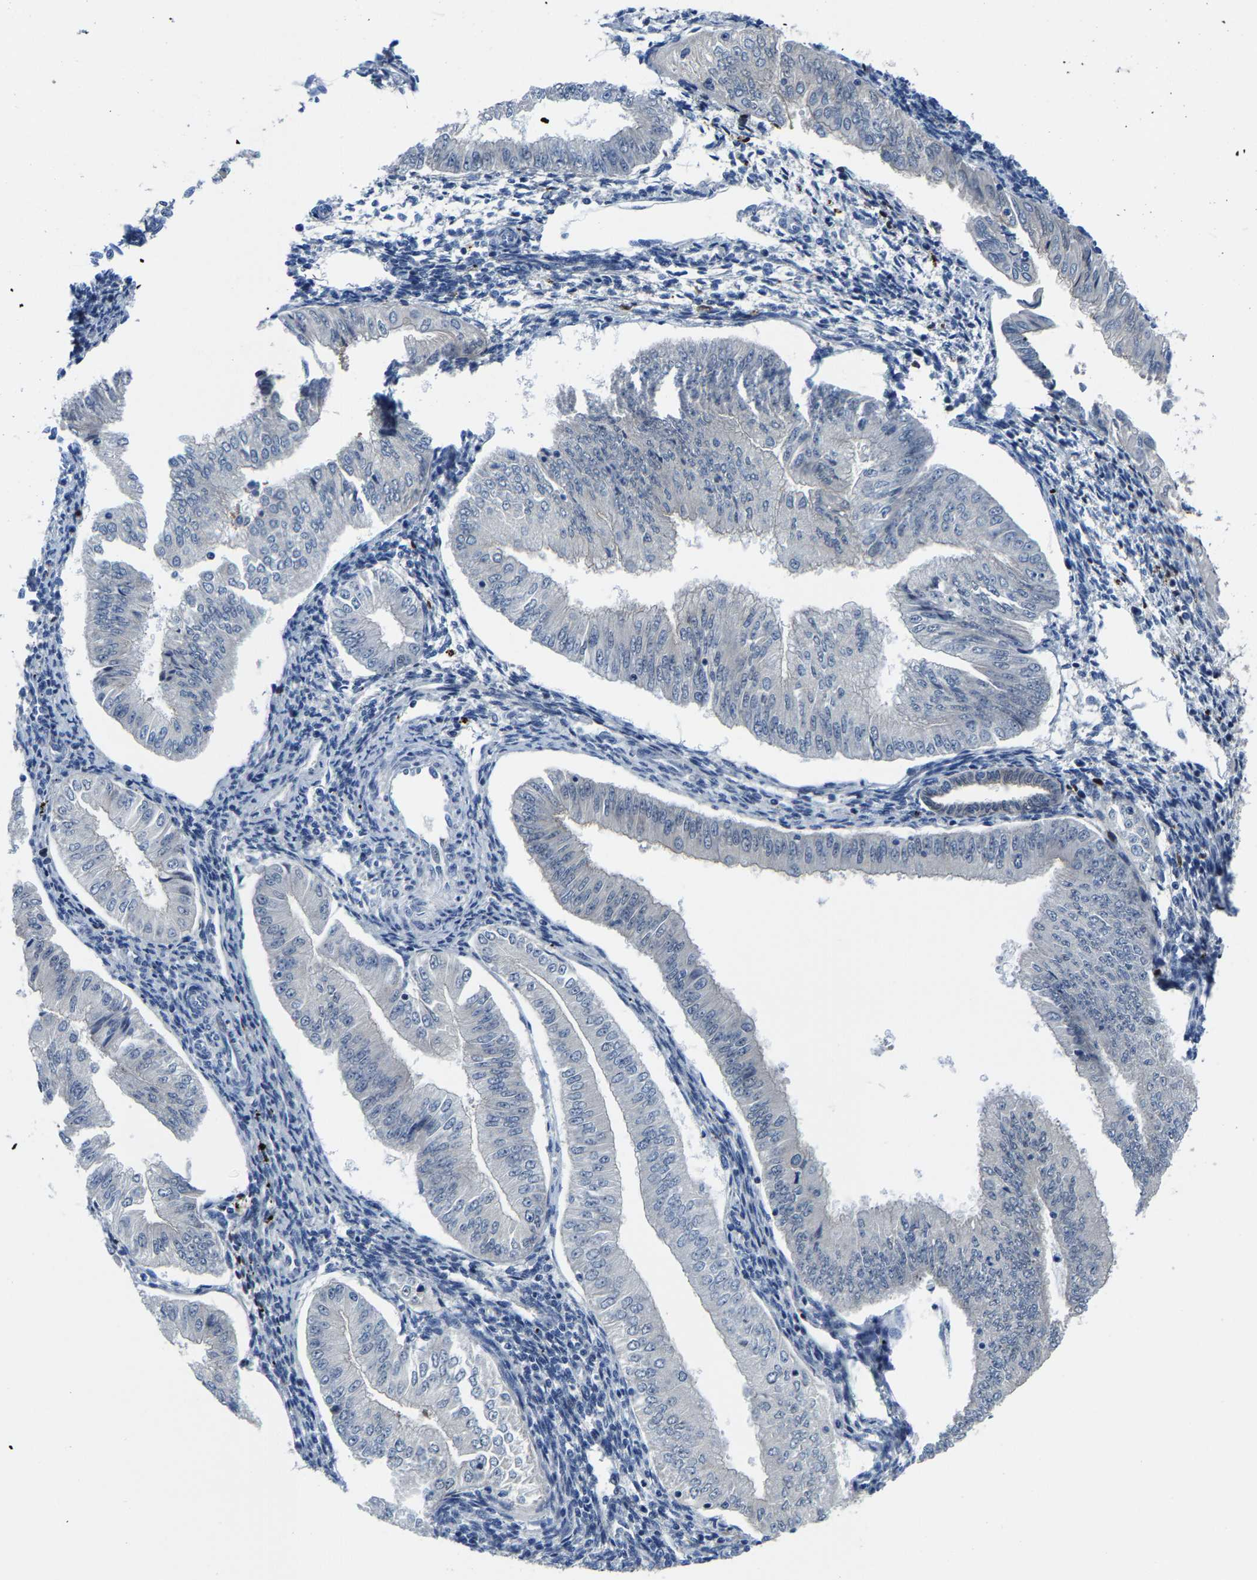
{"staining": {"intensity": "negative", "quantity": "none", "location": "none"}, "tissue": "endometrial cancer", "cell_type": "Tumor cells", "image_type": "cancer", "snomed": [{"axis": "morphology", "description": "Normal tissue, NOS"}, {"axis": "morphology", "description": "Adenocarcinoma, NOS"}, {"axis": "topography", "description": "Endometrium"}], "caption": "Tumor cells are negative for protein expression in human endometrial adenocarcinoma.", "gene": "SSH3", "patient": {"sex": "female", "age": 53}}